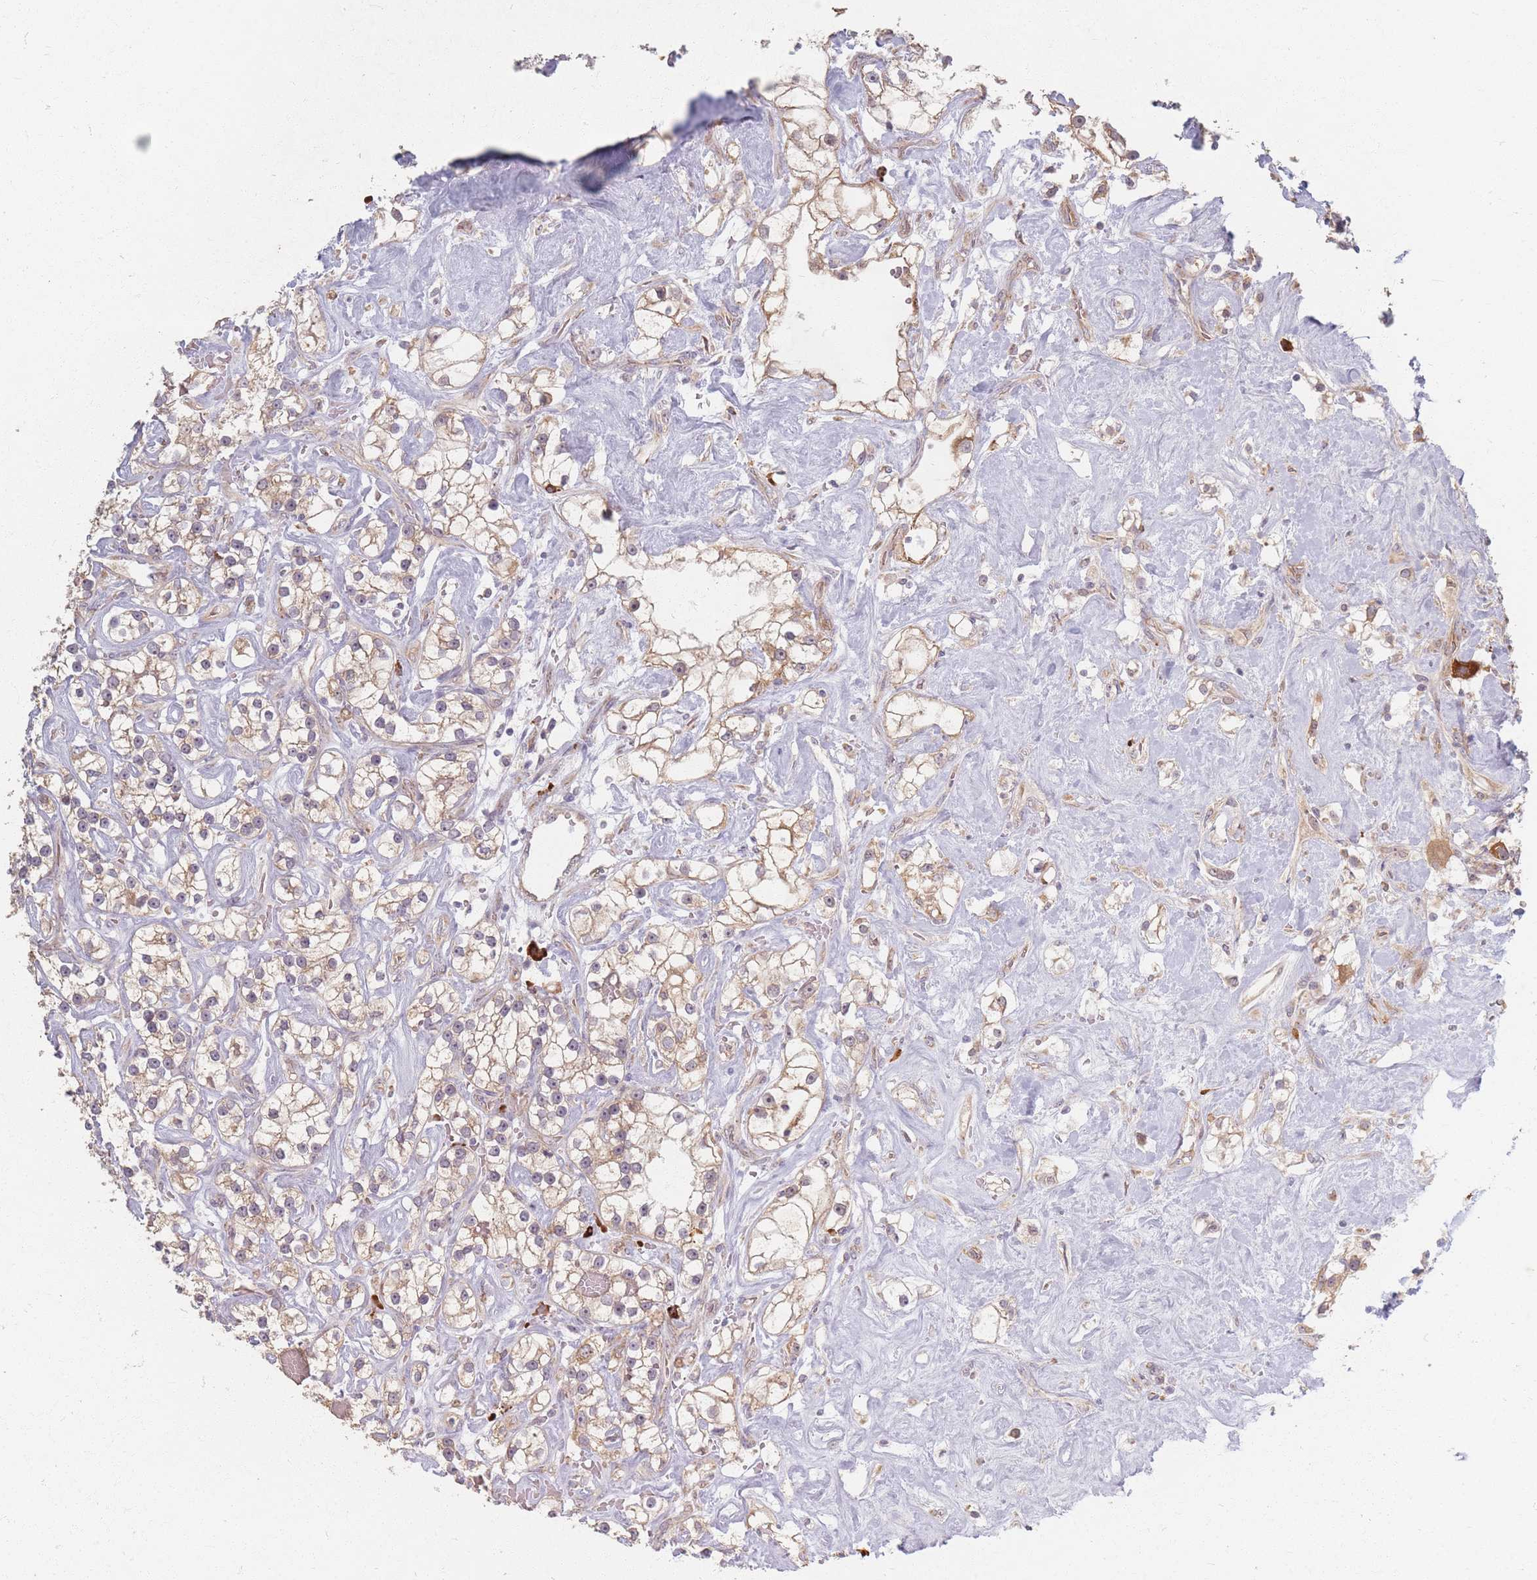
{"staining": {"intensity": "weak", "quantity": ">75%", "location": "cytoplasmic/membranous"}, "tissue": "renal cancer", "cell_type": "Tumor cells", "image_type": "cancer", "snomed": [{"axis": "morphology", "description": "Adenocarcinoma, NOS"}, {"axis": "topography", "description": "Kidney"}], "caption": "This is a photomicrograph of immunohistochemistry (IHC) staining of adenocarcinoma (renal), which shows weak expression in the cytoplasmic/membranous of tumor cells.", "gene": "SMIM14", "patient": {"sex": "male", "age": 77}}